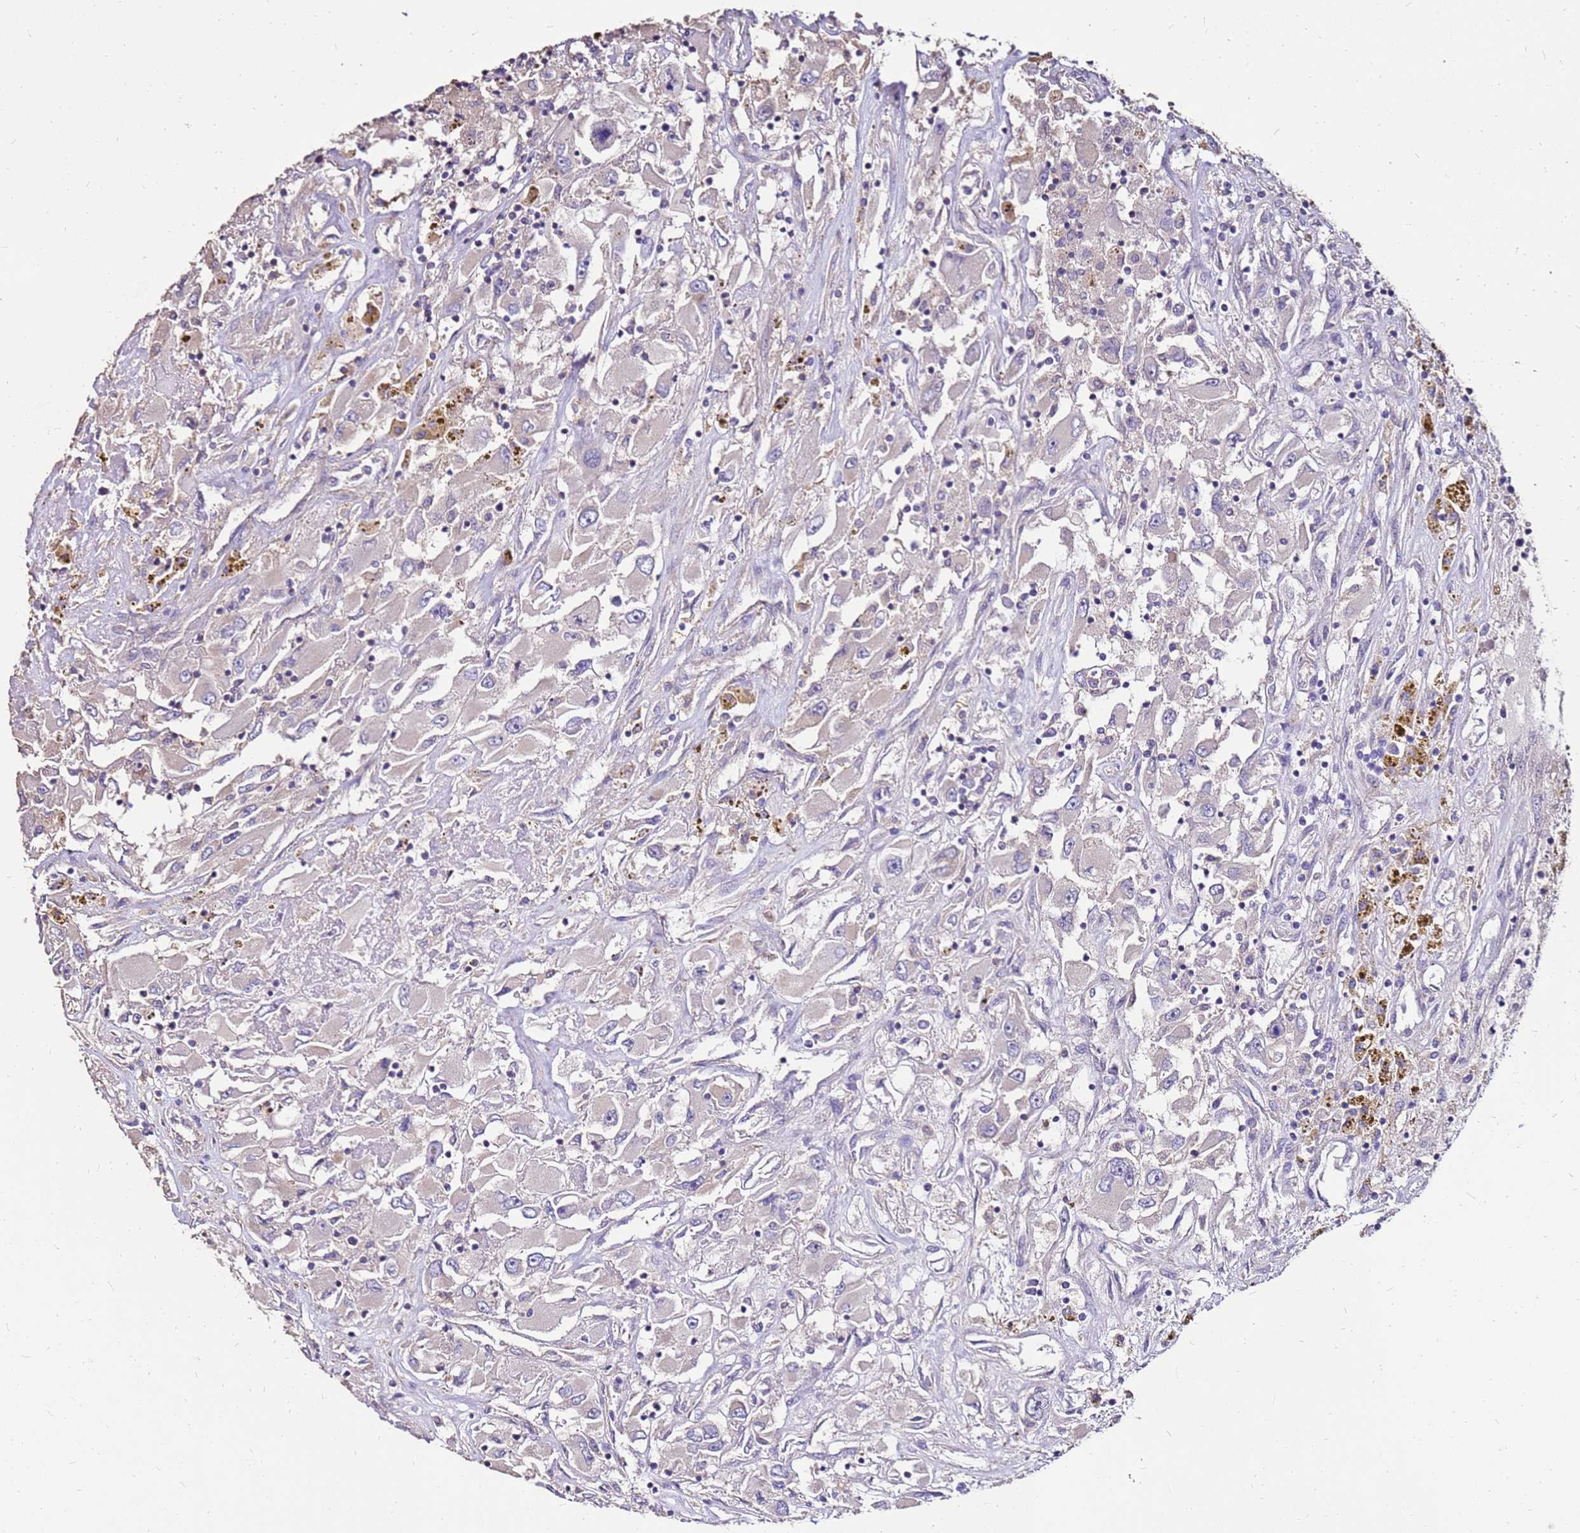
{"staining": {"intensity": "negative", "quantity": "none", "location": "none"}, "tissue": "renal cancer", "cell_type": "Tumor cells", "image_type": "cancer", "snomed": [{"axis": "morphology", "description": "Adenocarcinoma, NOS"}, {"axis": "topography", "description": "Kidney"}], "caption": "This is an immunohistochemistry (IHC) image of human renal adenocarcinoma. There is no positivity in tumor cells.", "gene": "EXD3", "patient": {"sex": "female", "age": 52}}